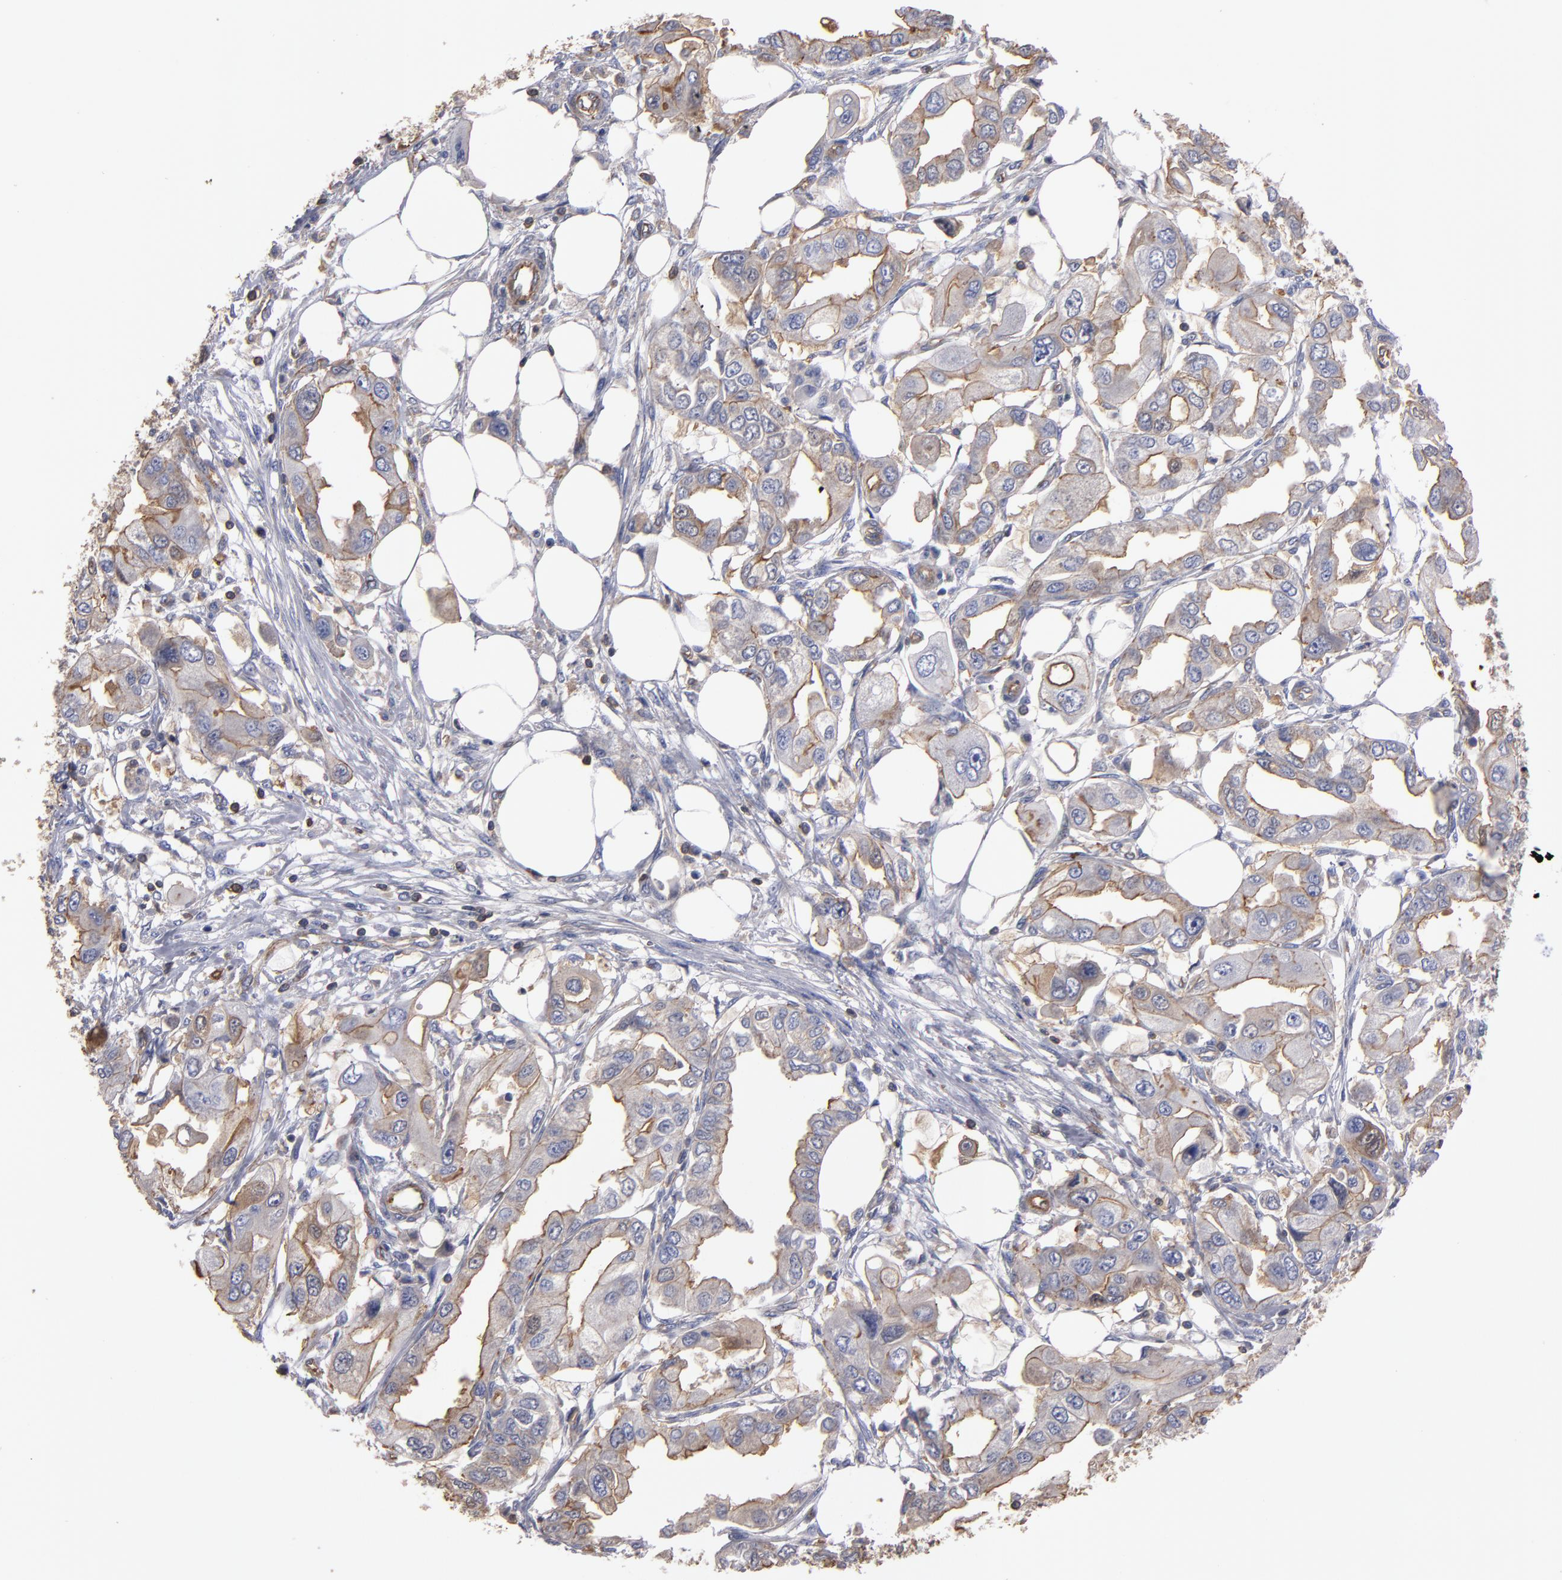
{"staining": {"intensity": "weak", "quantity": "25%-75%", "location": "cytoplasmic/membranous"}, "tissue": "endometrial cancer", "cell_type": "Tumor cells", "image_type": "cancer", "snomed": [{"axis": "morphology", "description": "Adenocarcinoma, NOS"}, {"axis": "topography", "description": "Endometrium"}], "caption": "A brown stain shows weak cytoplasmic/membranous positivity of a protein in human endometrial adenocarcinoma tumor cells.", "gene": "ESYT2", "patient": {"sex": "female", "age": 67}}